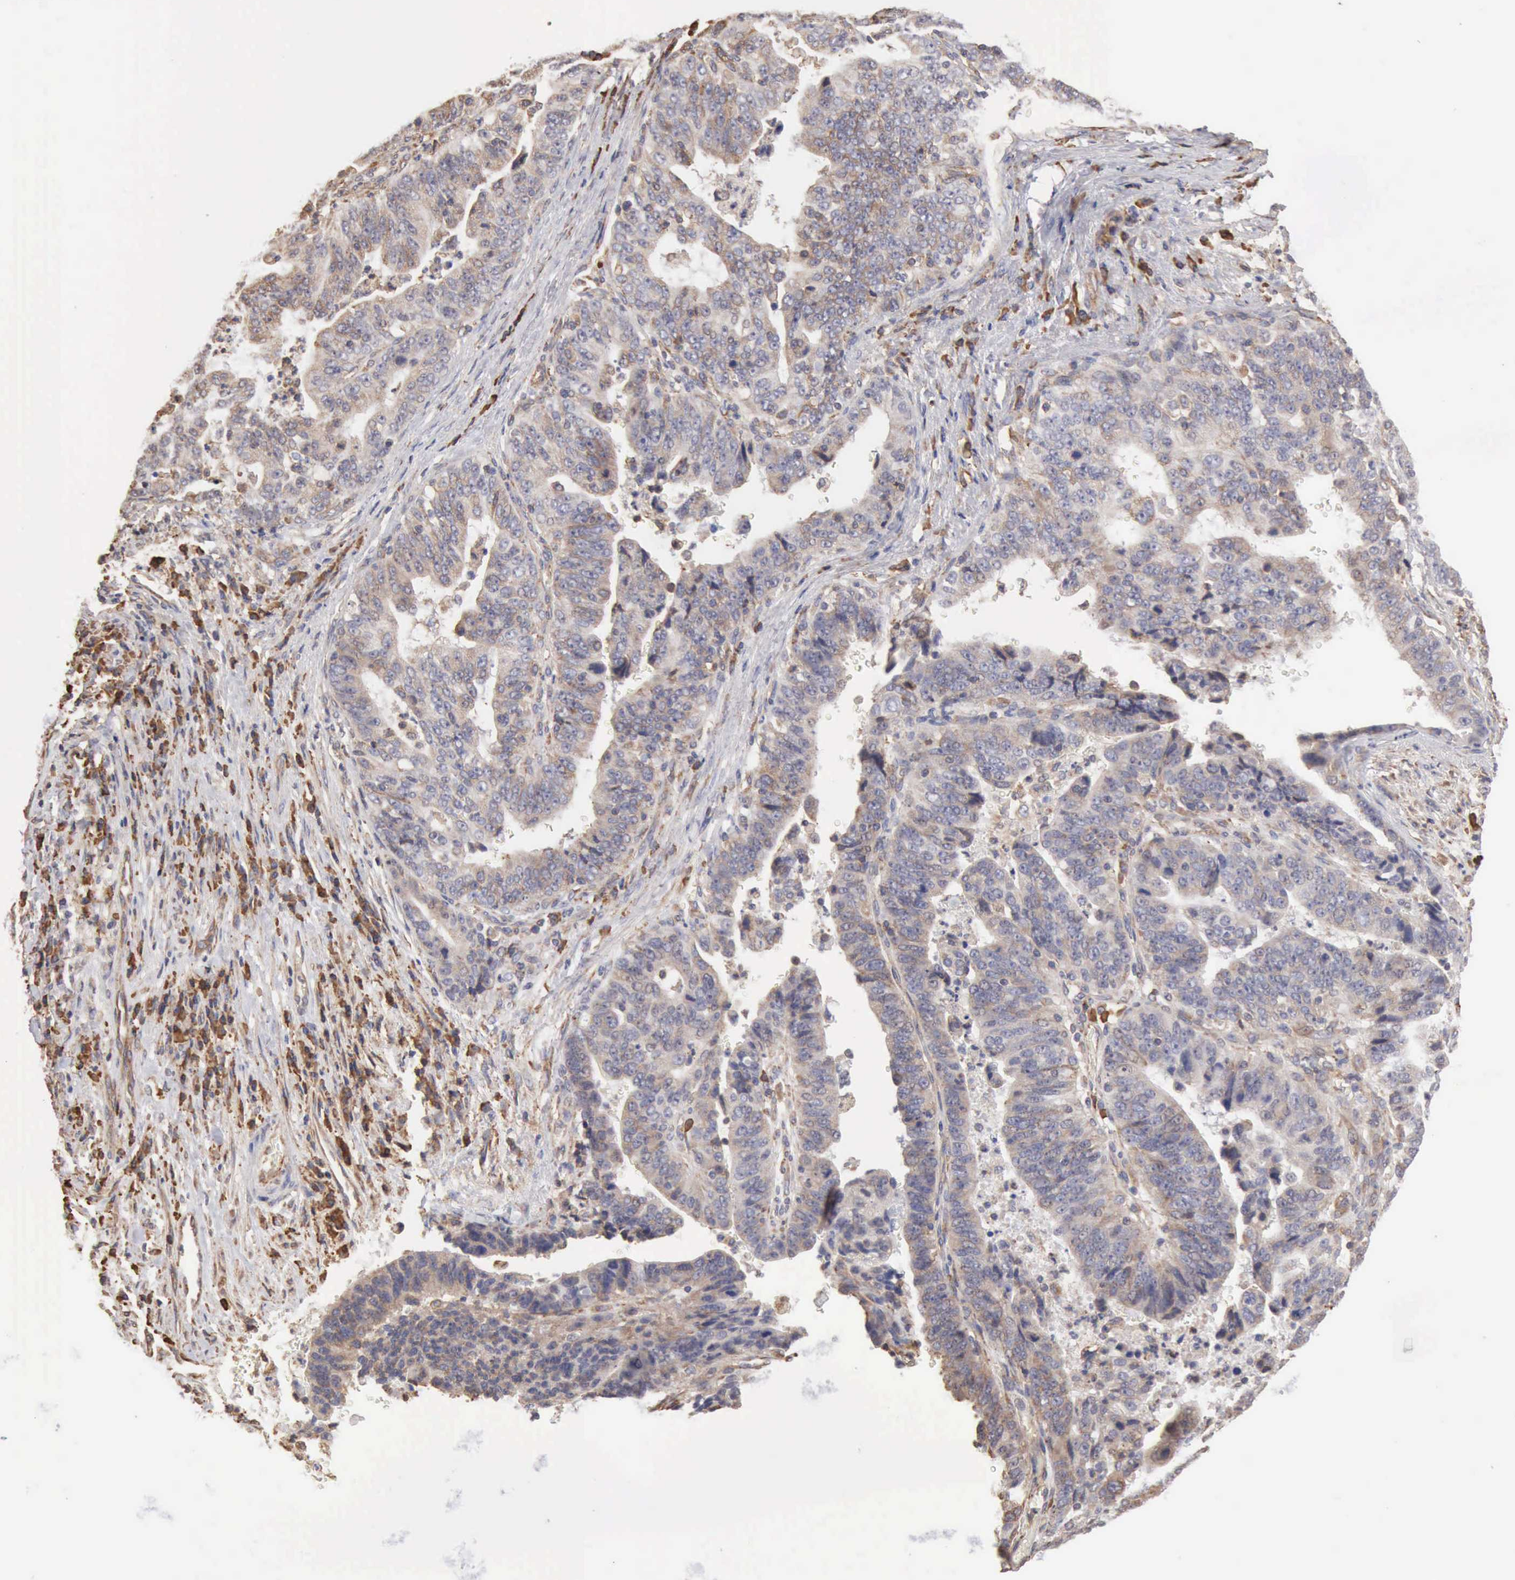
{"staining": {"intensity": "weak", "quantity": "25%-75%", "location": "cytoplasmic/membranous"}, "tissue": "stomach cancer", "cell_type": "Tumor cells", "image_type": "cancer", "snomed": [{"axis": "morphology", "description": "Adenocarcinoma, NOS"}, {"axis": "topography", "description": "Stomach, upper"}], "caption": "A photomicrograph showing weak cytoplasmic/membranous positivity in about 25%-75% of tumor cells in adenocarcinoma (stomach), as visualized by brown immunohistochemical staining.", "gene": "GPR101", "patient": {"sex": "female", "age": 50}}